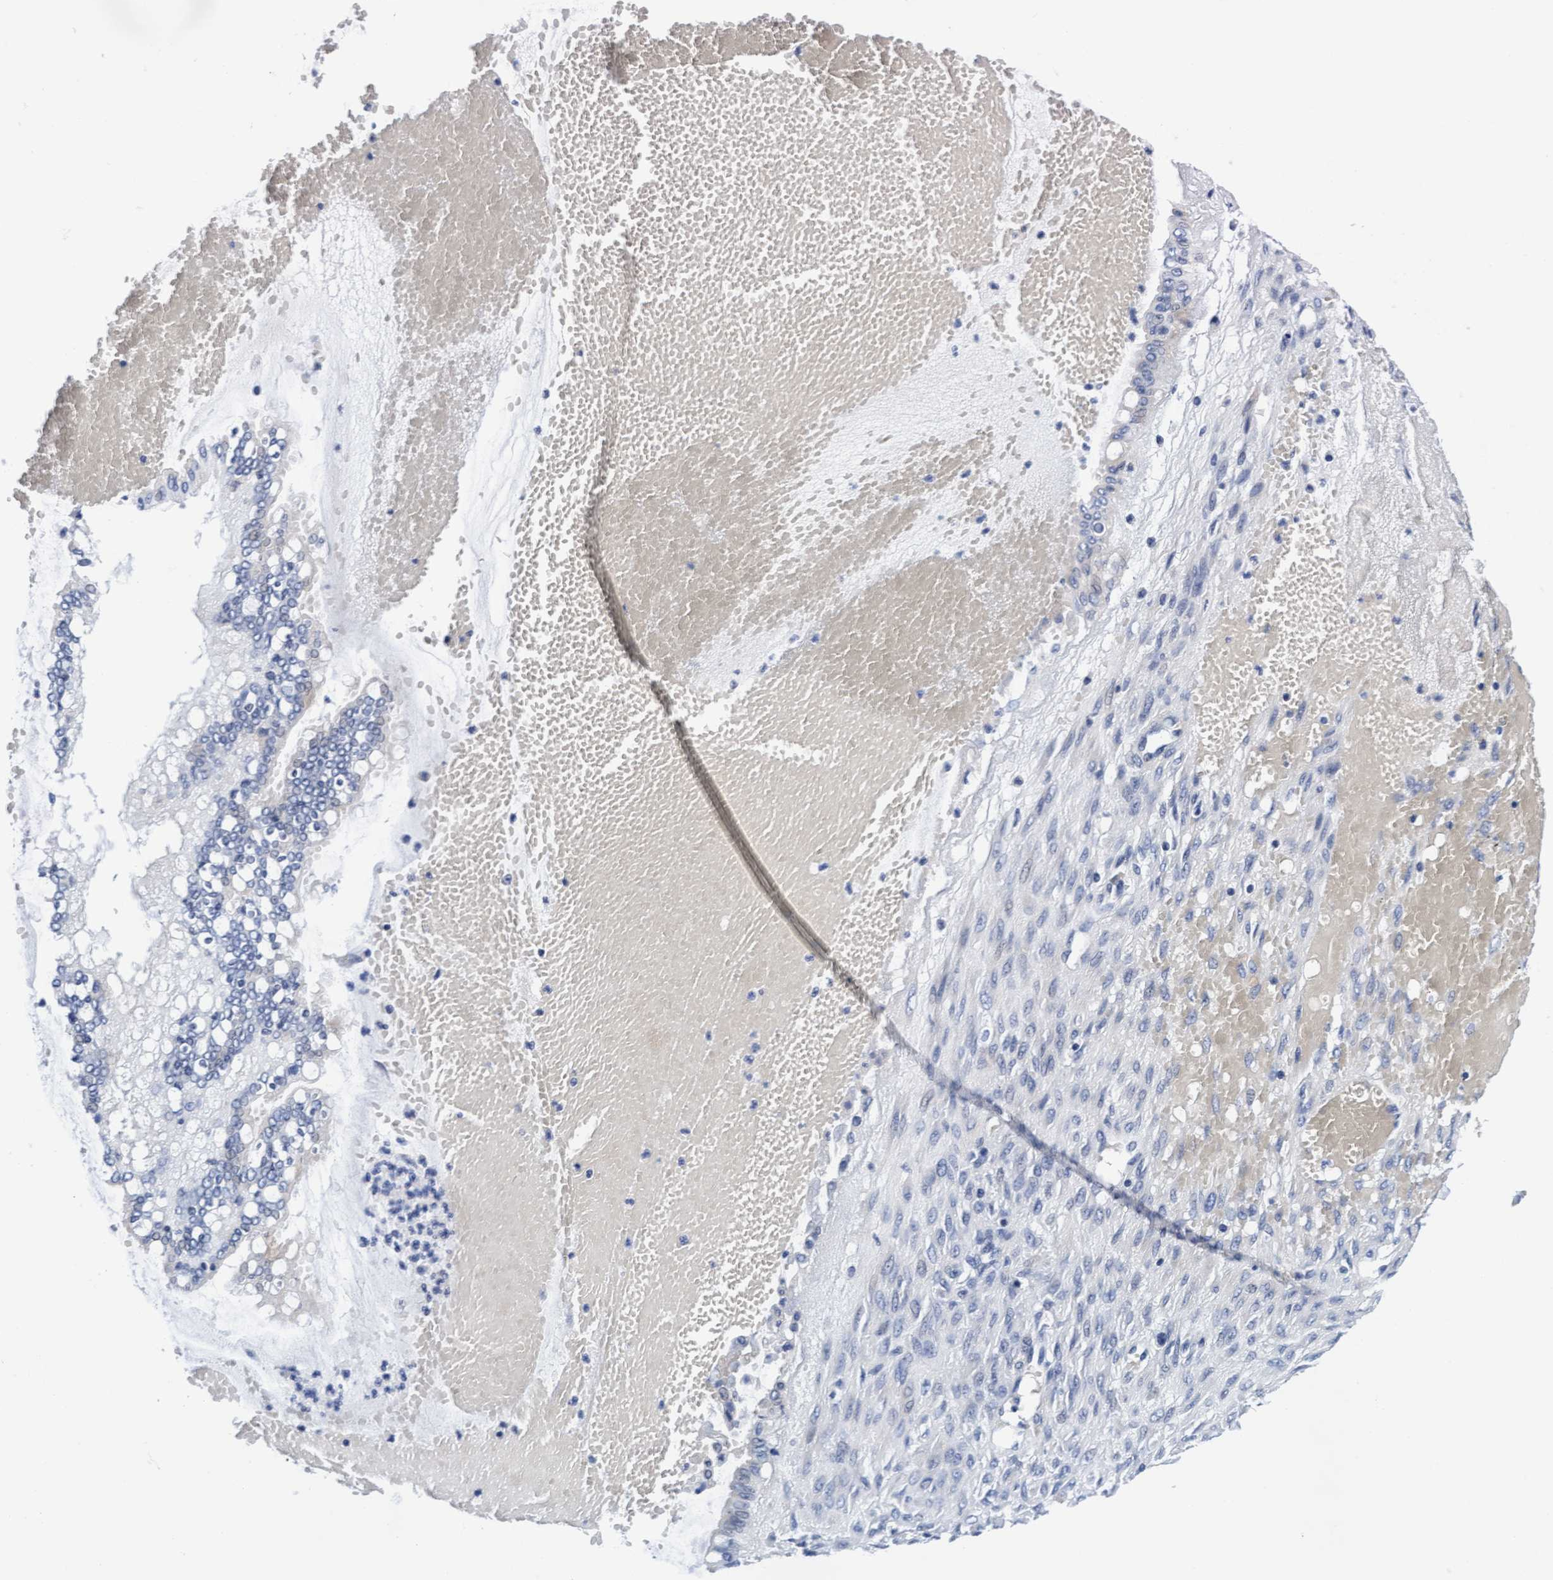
{"staining": {"intensity": "negative", "quantity": "none", "location": "none"}, "tissue": "ovarian cancer", "cell_type": "Tumor cells", "image_type": "cancer", "snomed": [{"axis": "morphology", "description": "Cystadenocarcinoma, mucinous, NOS"}, {"axis": "topography", "description": "Ovary"}], "caption": "DAB (3,3'-diaminobenzidine) immunohistochemical staining of ovarian mucinous cystadenocarcinoma reveals no significant staining in tumor cells.", "gene": "ARSG", "patient": {"sex": "female", "age": 73}}